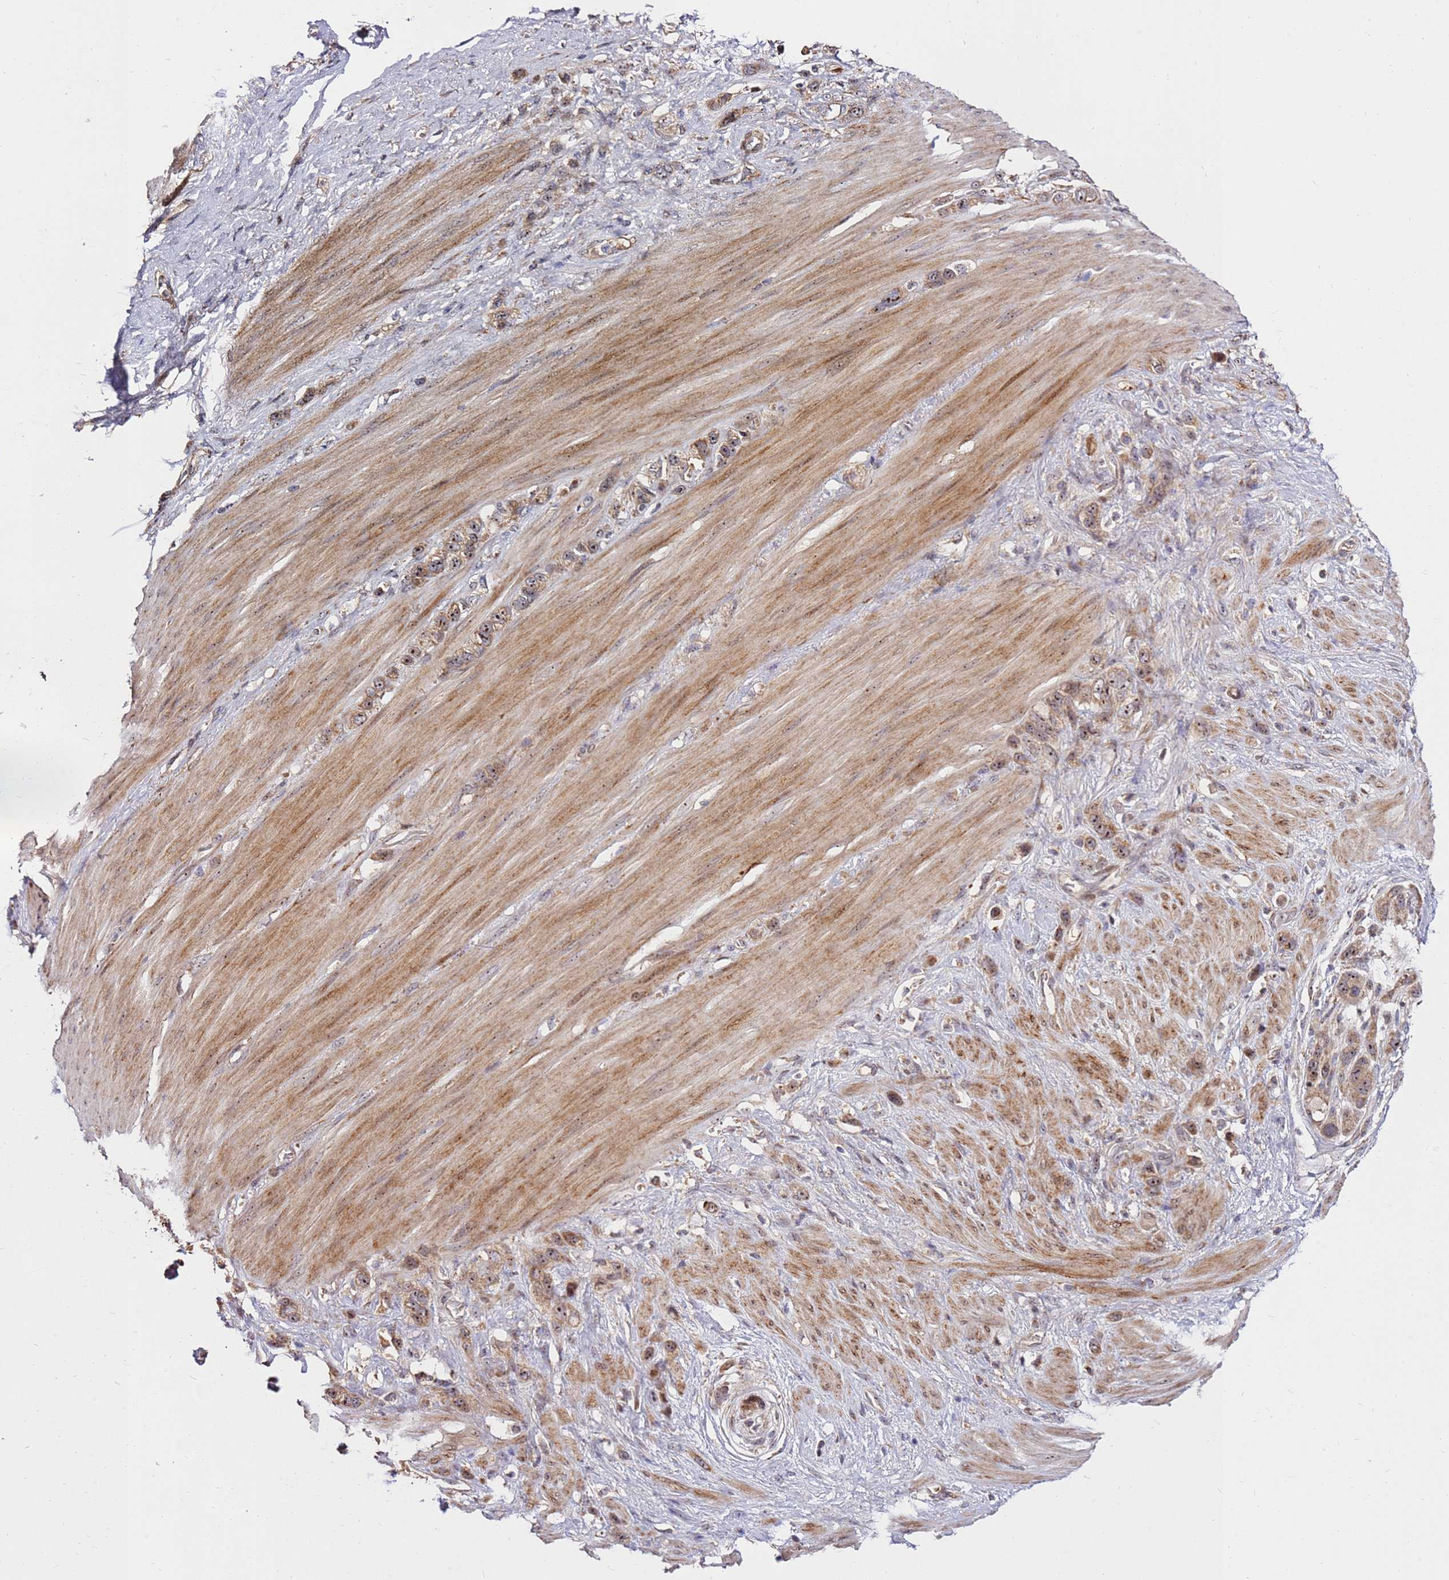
{"staining": {"intensity": "moderate", "quantity": ">75%", "location": "cytoplasmic/membranous,nuclear"}, "tissue": "stomach cancer", "cell_type": "Tumor cells", "image_type": "cancer", "snomed": [{"axis": "morphology", "description": "Adenocarcinoma, NOS"}, {"axis": "morphology", "description": "Adenocarcinoma, High grade"}, {"axis": "topography", "description": "Stomach, upper"}, {"axis": "topography", "description": "Stomach, lower"}], "caption": "A photomicrograph of human stomach cancer (adenocarcinoma (high-grade)) stained for a protein demonstrates moderate cytoplasmic/membranous and nuclear brown staining in tumor cells. Nuclei are stained in blue.", "gene": "KIF25", "patient": {"sex": "female", "age": 65}}